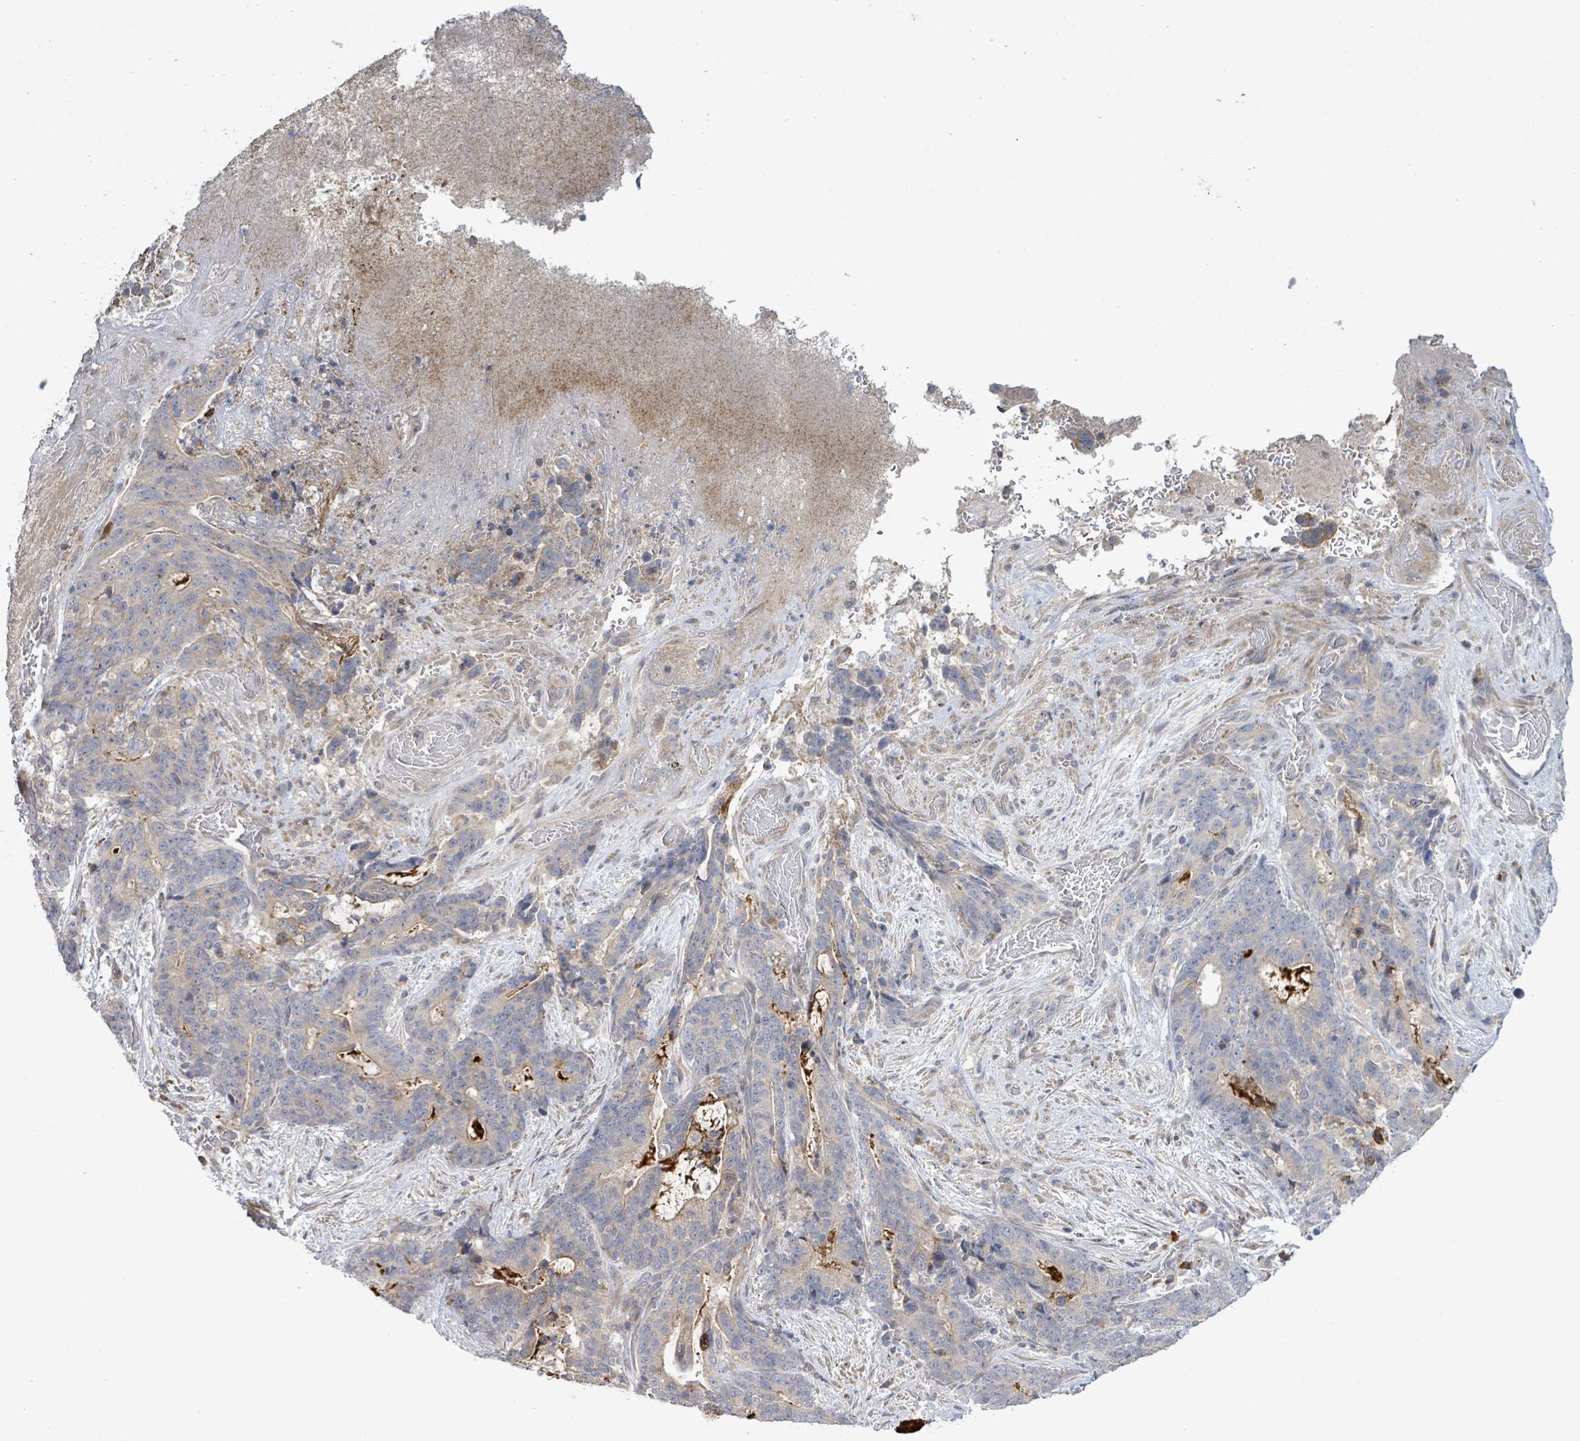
{"staining": {"intensity": "negative", "quantity": "none", "location": "none"}, "tissue": "stomach cancer", "cell_type": "Tumor cells", "image_type": "cancer", "snomed": [{"axis": "morphology", "description": "Normal tissue, NOS"}, {"axis": "morphology", "description": "Adenocarcinoma, NOS"}, {"axis": "topography", "description": "Stomach"}], "caption": "Tumor cells show no significant protein positivity in stomach cancer. Nuclei are stained in blue.", "gene": "SLIT3", "patient": {"sex": "female", "age": 64}}